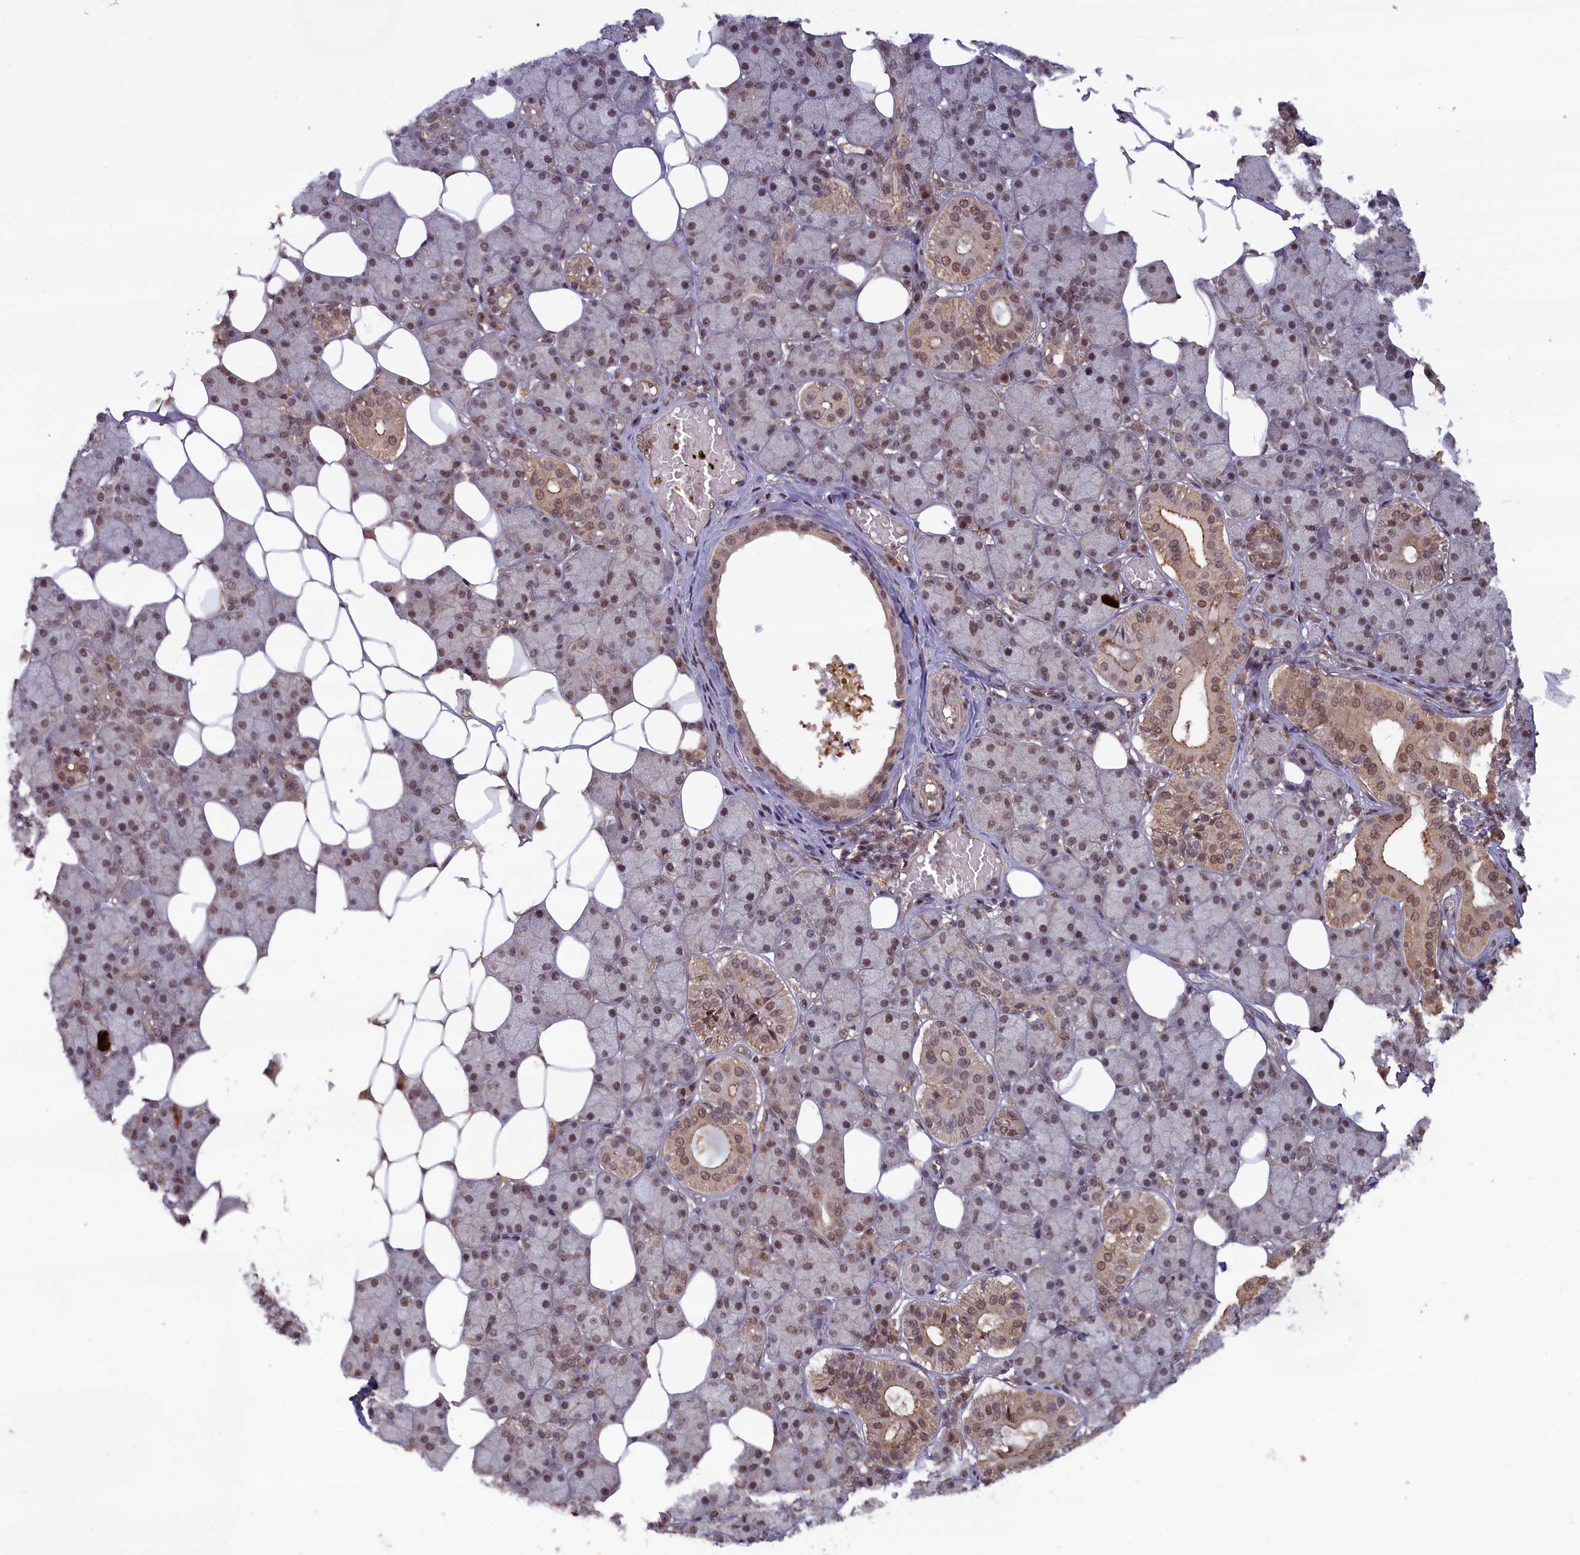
{"staining": {"intensity": "moderate", "quantity": "25%-75%", "location": "cytoplasmic/membranous,nuclear"}, "tissue": "salivary gland", "cell_type": "Glandular cells", "image_type": "normal", "snomed": [{"axis": "morphology", "description": "Normal tissue, NOS"}, {"axis": "topography", "description": "Salivary gland"}], "caption": "Immunohistochemistry (IHC) photomicrograph of benign human salivary gland stained for a protein (brown), which shows medium levels of moderate cytoplasmic/membranous,nuclear expression in approximately 25%-75% of glandular cells.", "gene": "HIF3A", "patient": {"sex": "female", "age": 33}}